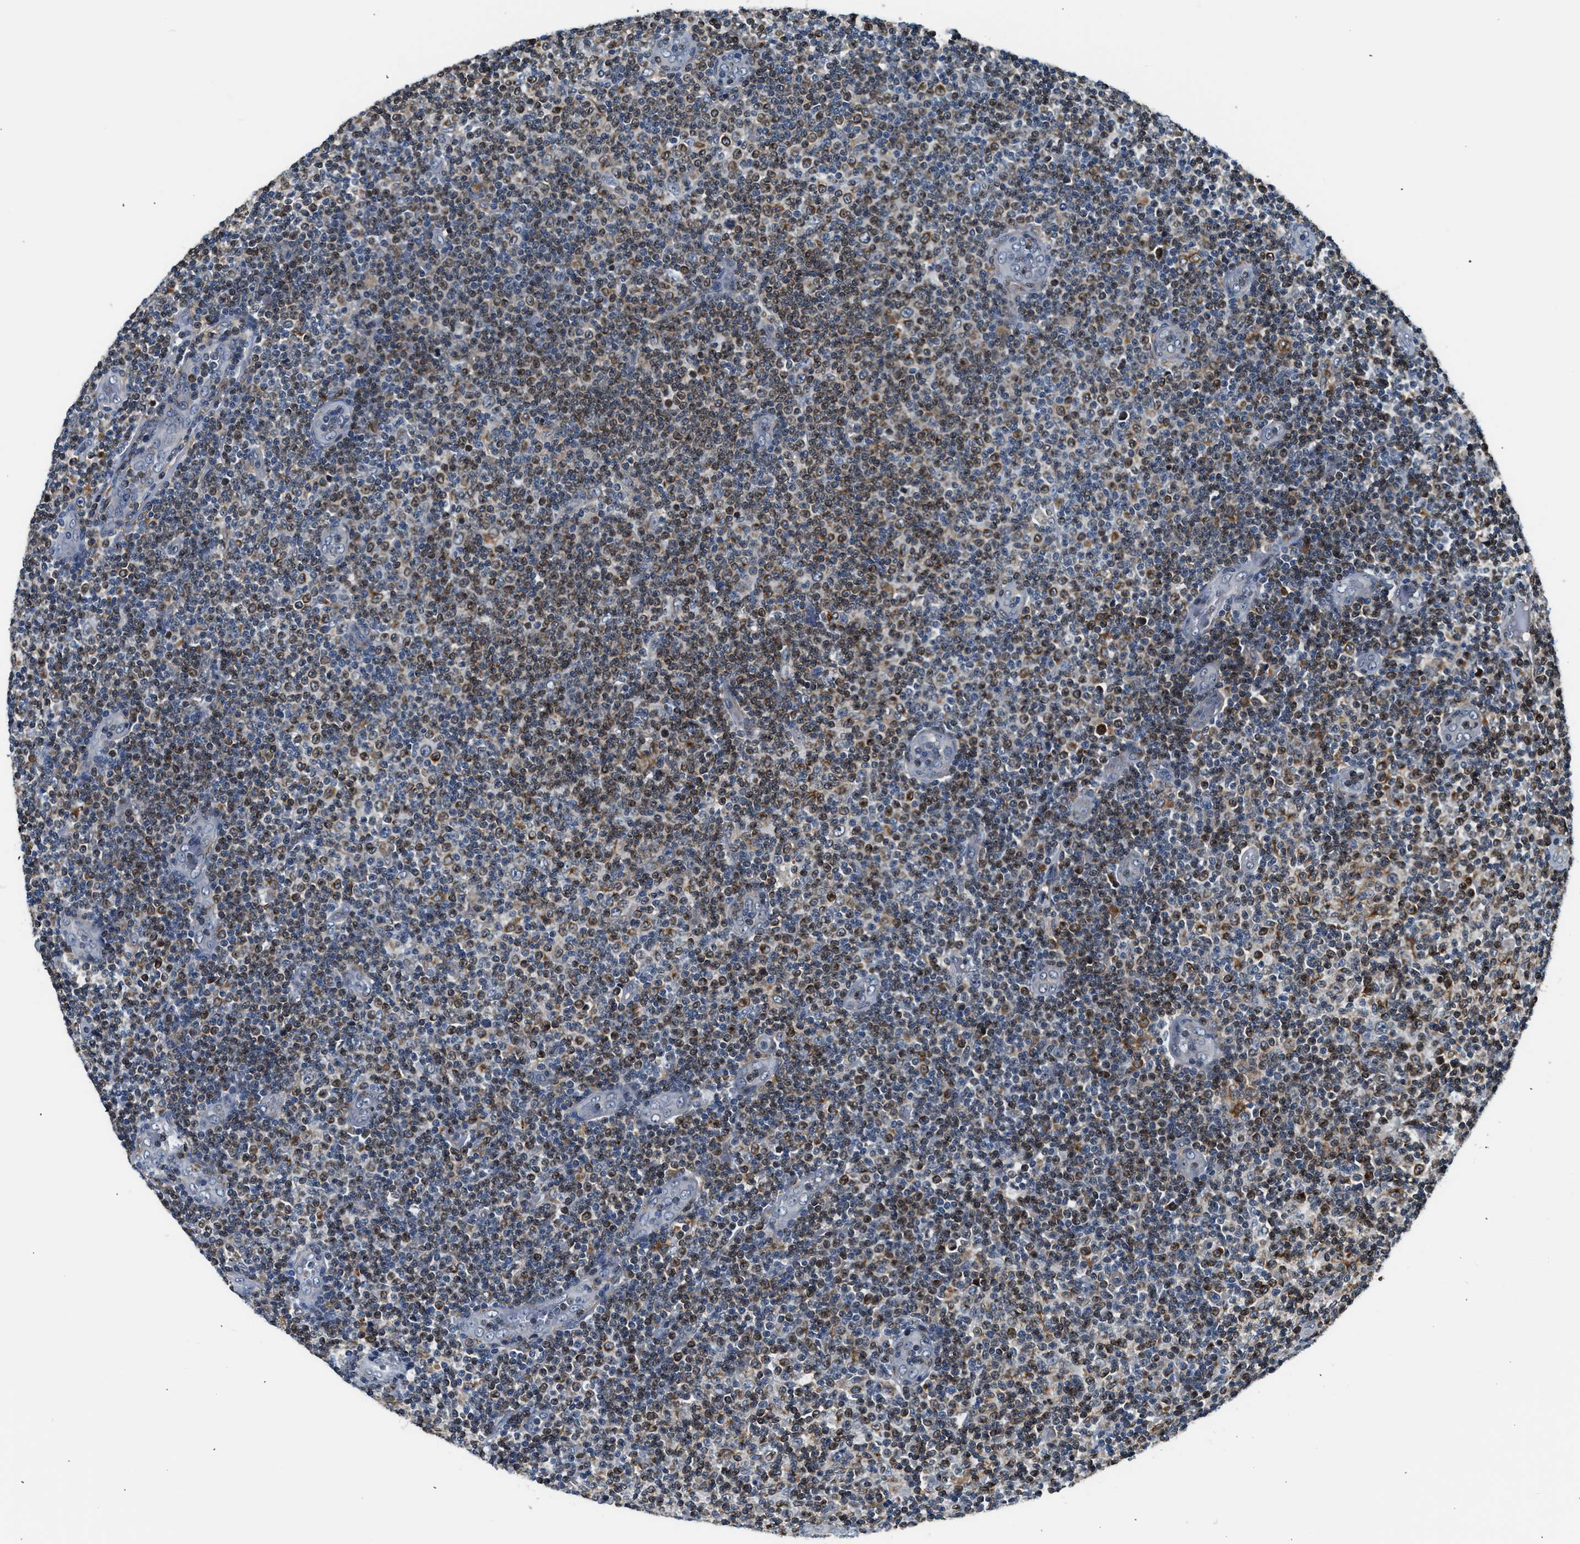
{"staining": {"intensity": "weak", "quantity": "25%-75%", "location": "cytoplasmic/membranous"}, "tissue": "lymphoma", "cell_type": "Tumor cells", "image_type": "cancer", "snomed": [{"axis": "morphology", "description": "Malignant lymphoma, non-Hodgkin's type, Low grade"}, {"axis": "topography", "description": "Lymph node"}], "caption": "Protein expression analysis of lymphoma demonstrates weak cytoplasmic/membranous staining in approximately 25%-75% of tumor cells.", "gene": "RETREG3", "patient": {"sex": "male", "age": 83}}